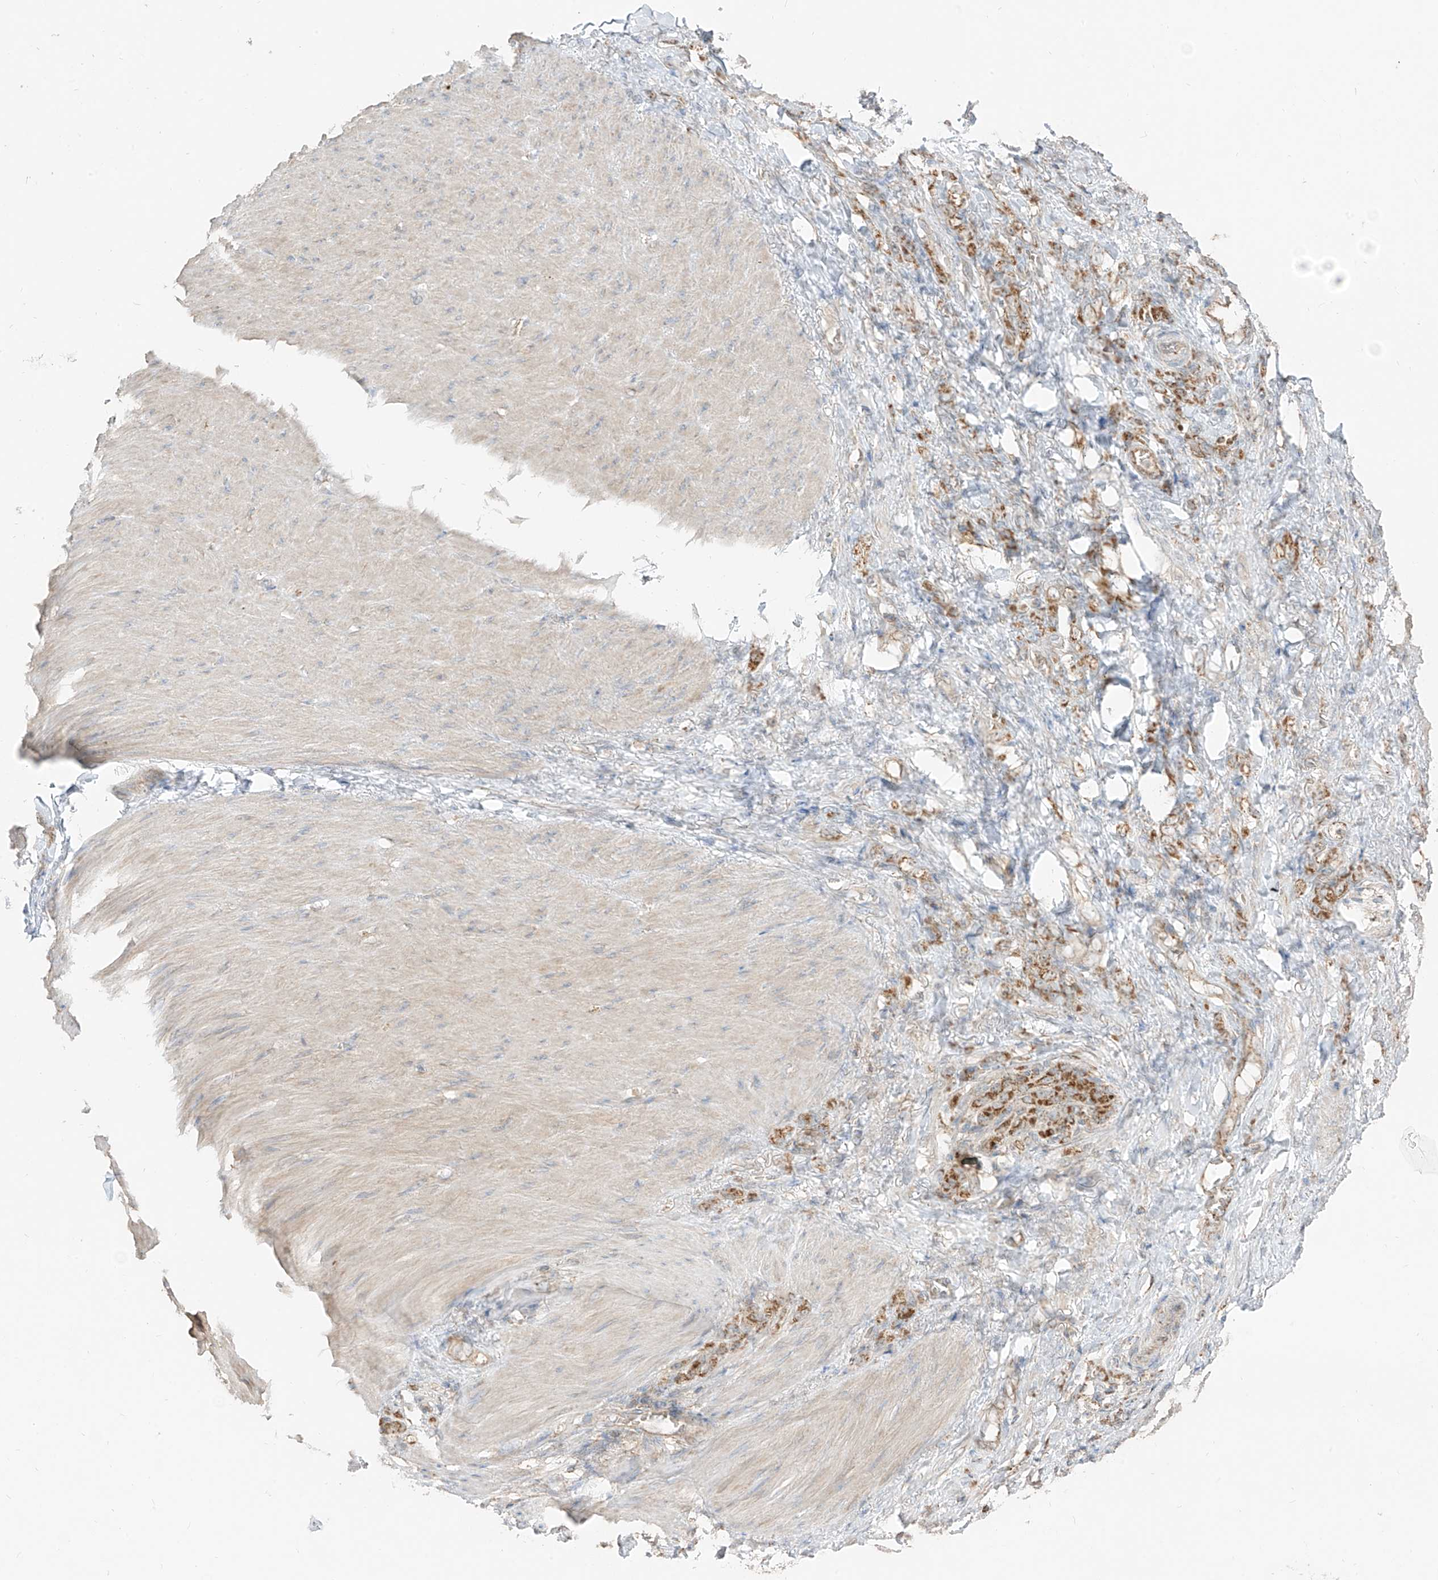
{"staining": {"intensity": "moderate", "quantity": ">75%", "location": "cytoplasmic/membranous"}, "tissue": "stomach cancer", "cell_type": "Tumor cells", "image_type": "cancer", "snomed": [{"axis": "morphology", "description": "Normal tissue, NOS"}, {"axis": "morphology", "description": "Adenocarcinoma, NOS"}, {"axis": "topography", "description": "Stomach"}], "caption": "A photomicrograph of stomach cancer (adenocarcinoma) stained for a protein shows moderate cytoplasmic/membranous brown staining in tumor cells.", "gene": "ETHE1", "patient": {"sex": "male", "age": 82}}